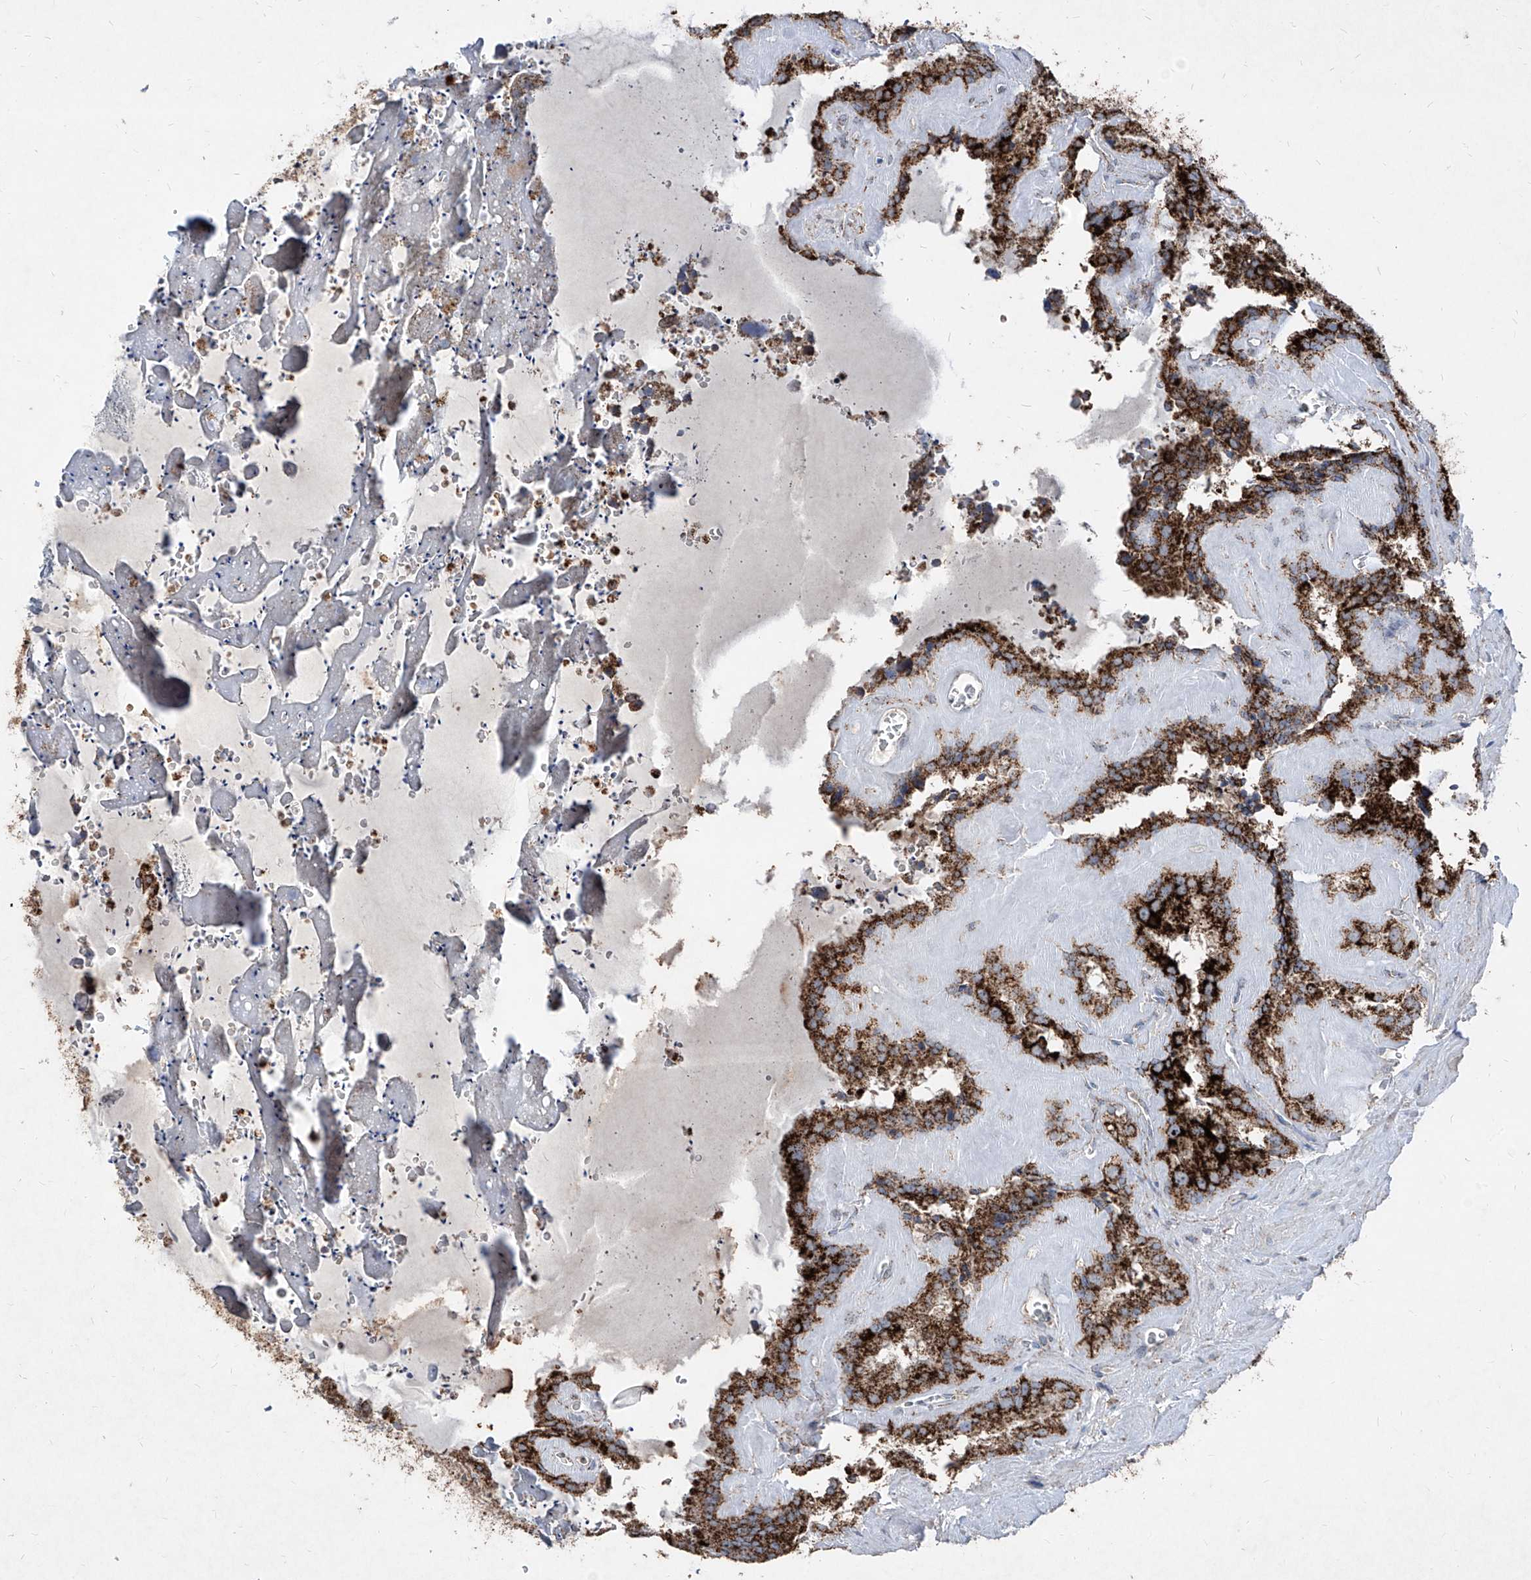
{"staining": {"intensity": "strong", "quantity": ">75%", "location": "cytoplasmic/membranous"}, "tissue": "seminal vesicle", "cell_type": "Glandular cells", "image_type": "normal", "snomed": [{"axis": "morphology", "description": "Normal tissue, NOS"}, {"axis": "topography", "description": "Prostate"}, {"axis": "topography", "description": "Seminal veicle"}], "caption": "Seminal vesicle stained with DAB (3,3'-diaminobenzidine) immunohistochemistry demonstrates high levels of strong cytoplasmic/membranous expression in about >75% of glandular cells.", "gene": "ABCD3", "patient": {"sex": "male", "age": 59}}